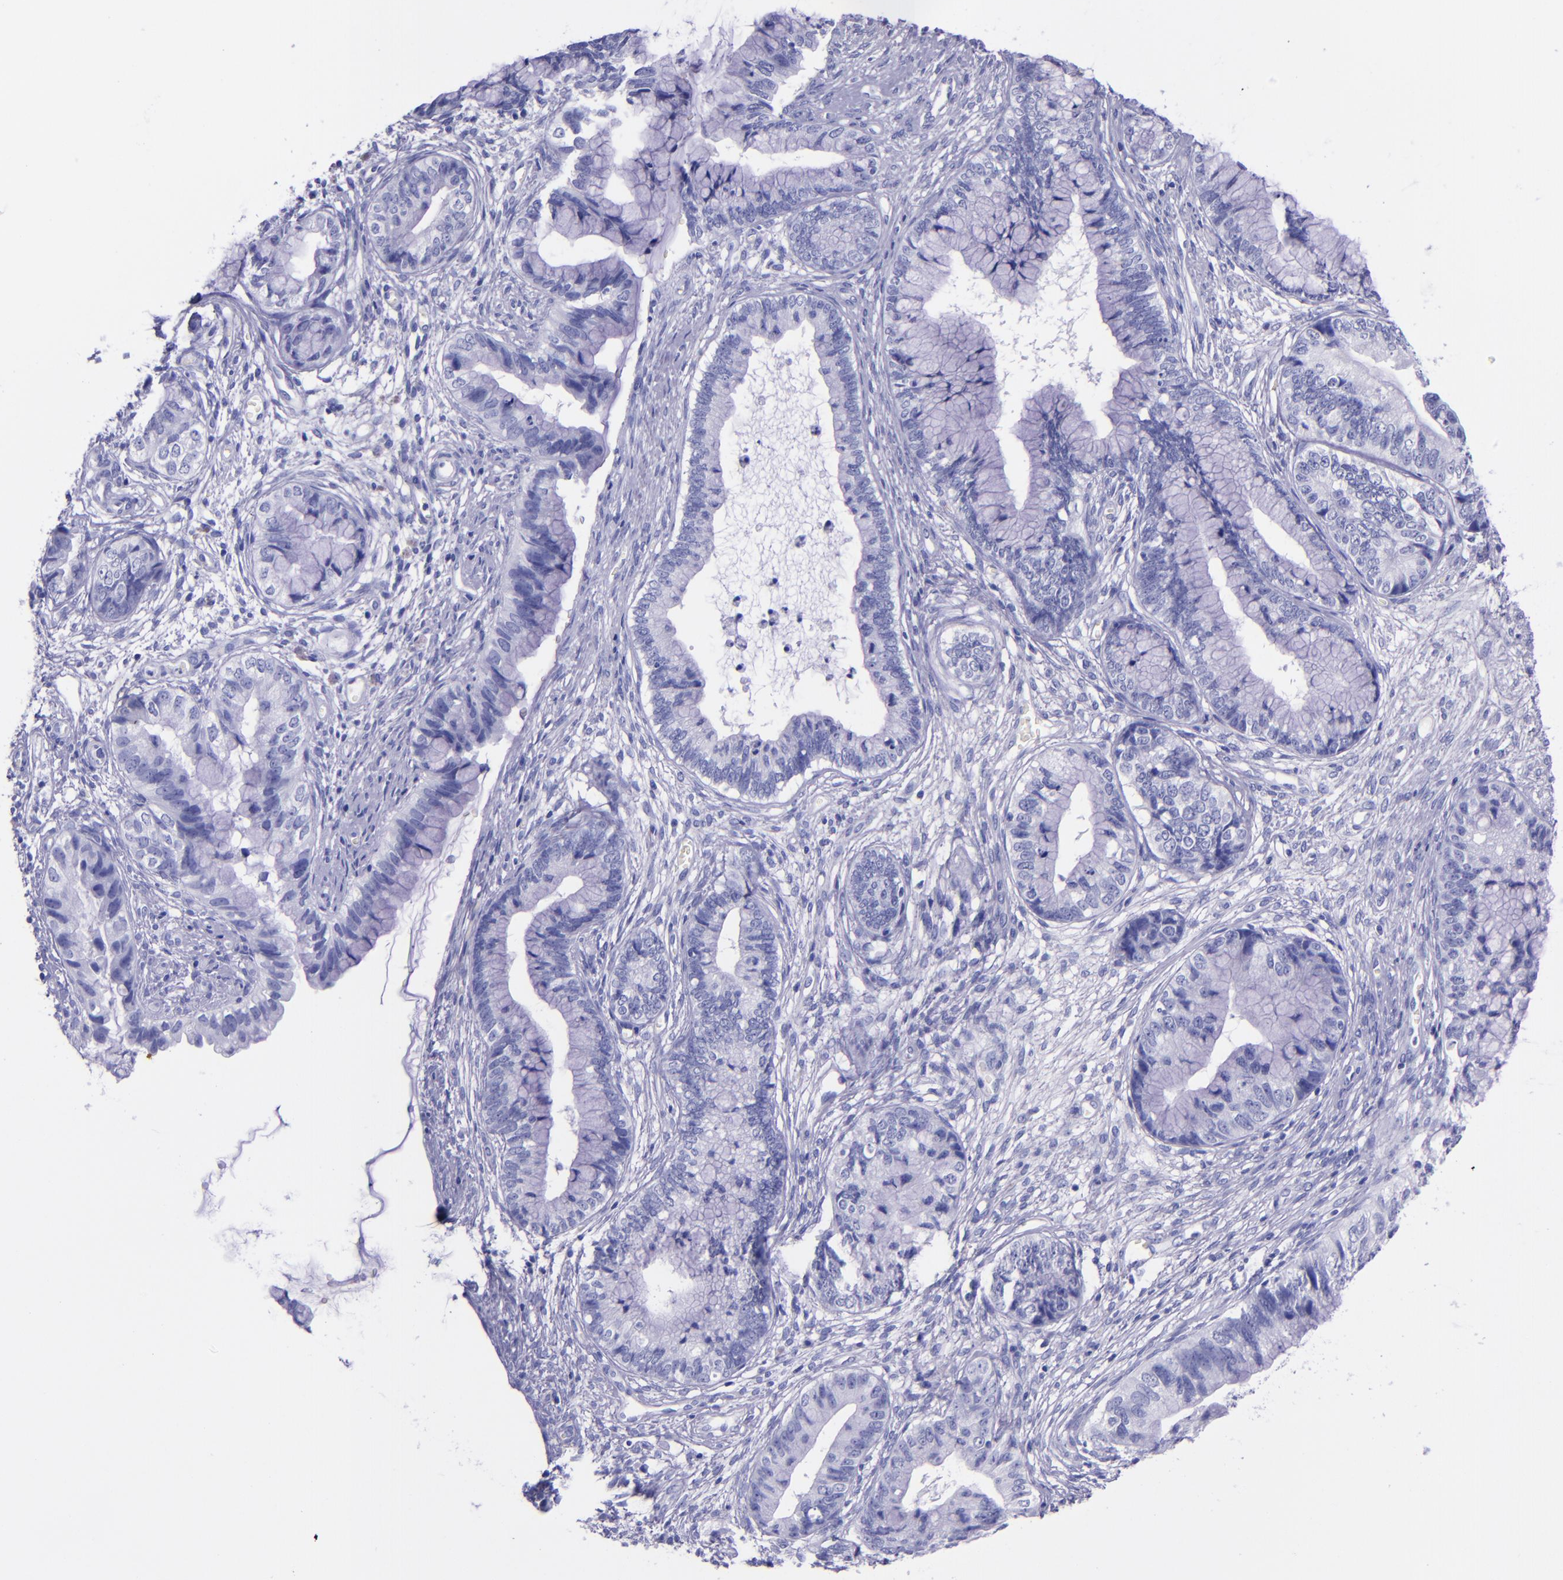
{"staining": {"intensity": "negative", "quantity": "none", "location": "none"}, "tissue": "cervical cancer", "cell_type": "Tumor cells", "image_type": "cancer", "snomed": [{"axis": "morphology", "description": "Adenocarcinoma, NOS"}, {"axis": "topography", "description": "Cervix"}], "caption": "DAB (3,3'-diaminobenzidine) immunohistochemical staining of human adenocarcinoma (cervical) exhibits no significant positivity in tumor cells.", "gene": "MBP", "patient": {"sex": "female", "age": 44}}